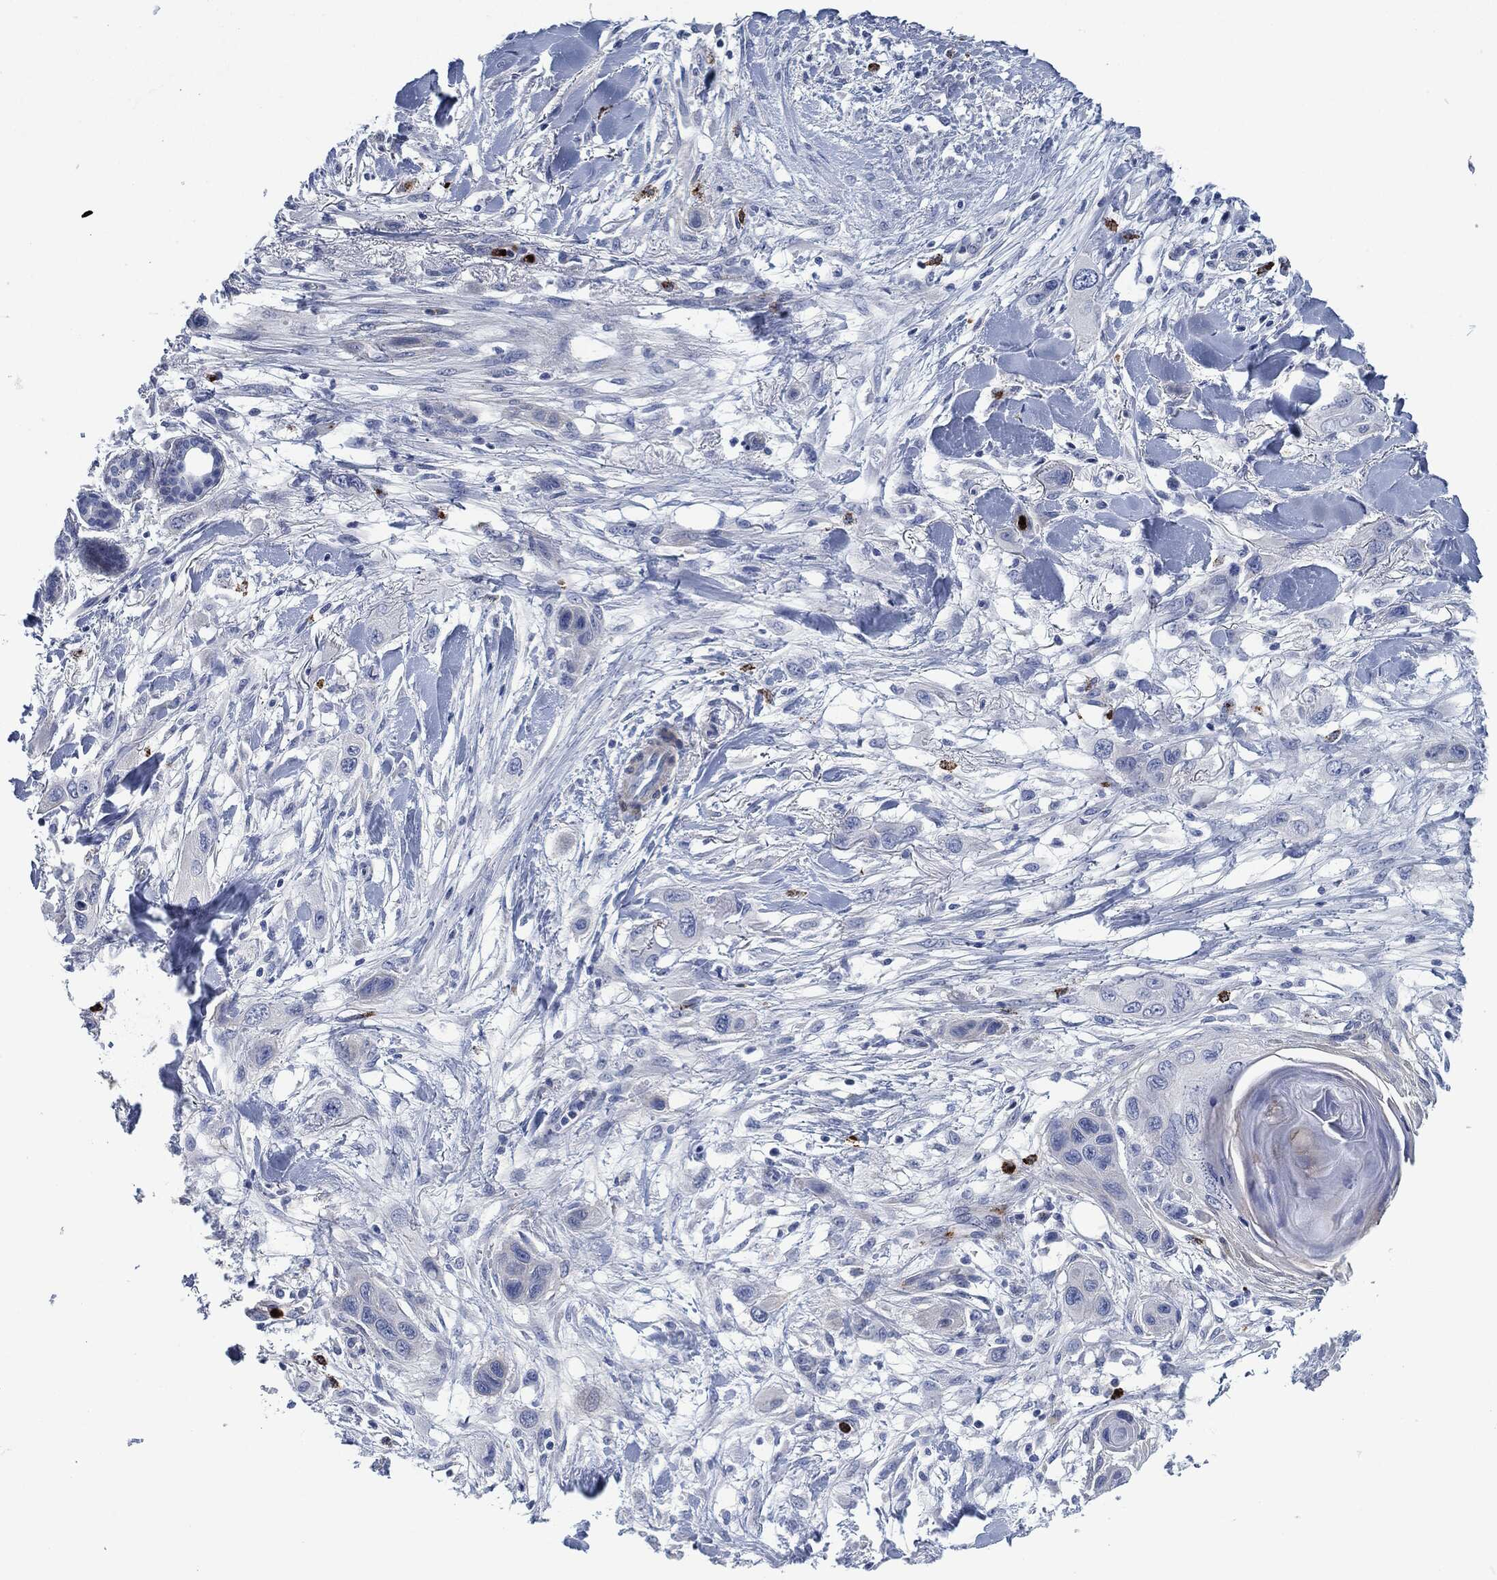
{"staining": {"intensity": "negative", "quantity": "none", "location": "none"}, "tissue": "skin cancer", "cell_type": "Tumor cells", "image_type": "cancer", "snomed": [{"axis": "morphology", "description": "Squamous cell carcinoma, NOS"}, {"axis": "topography", "description": "Skin"}], "caption": "The histopathology image shows no staining of tumor cells in skin cancer.", "gene": "MPO", "patient": {"sex": "male", "age": 79}}